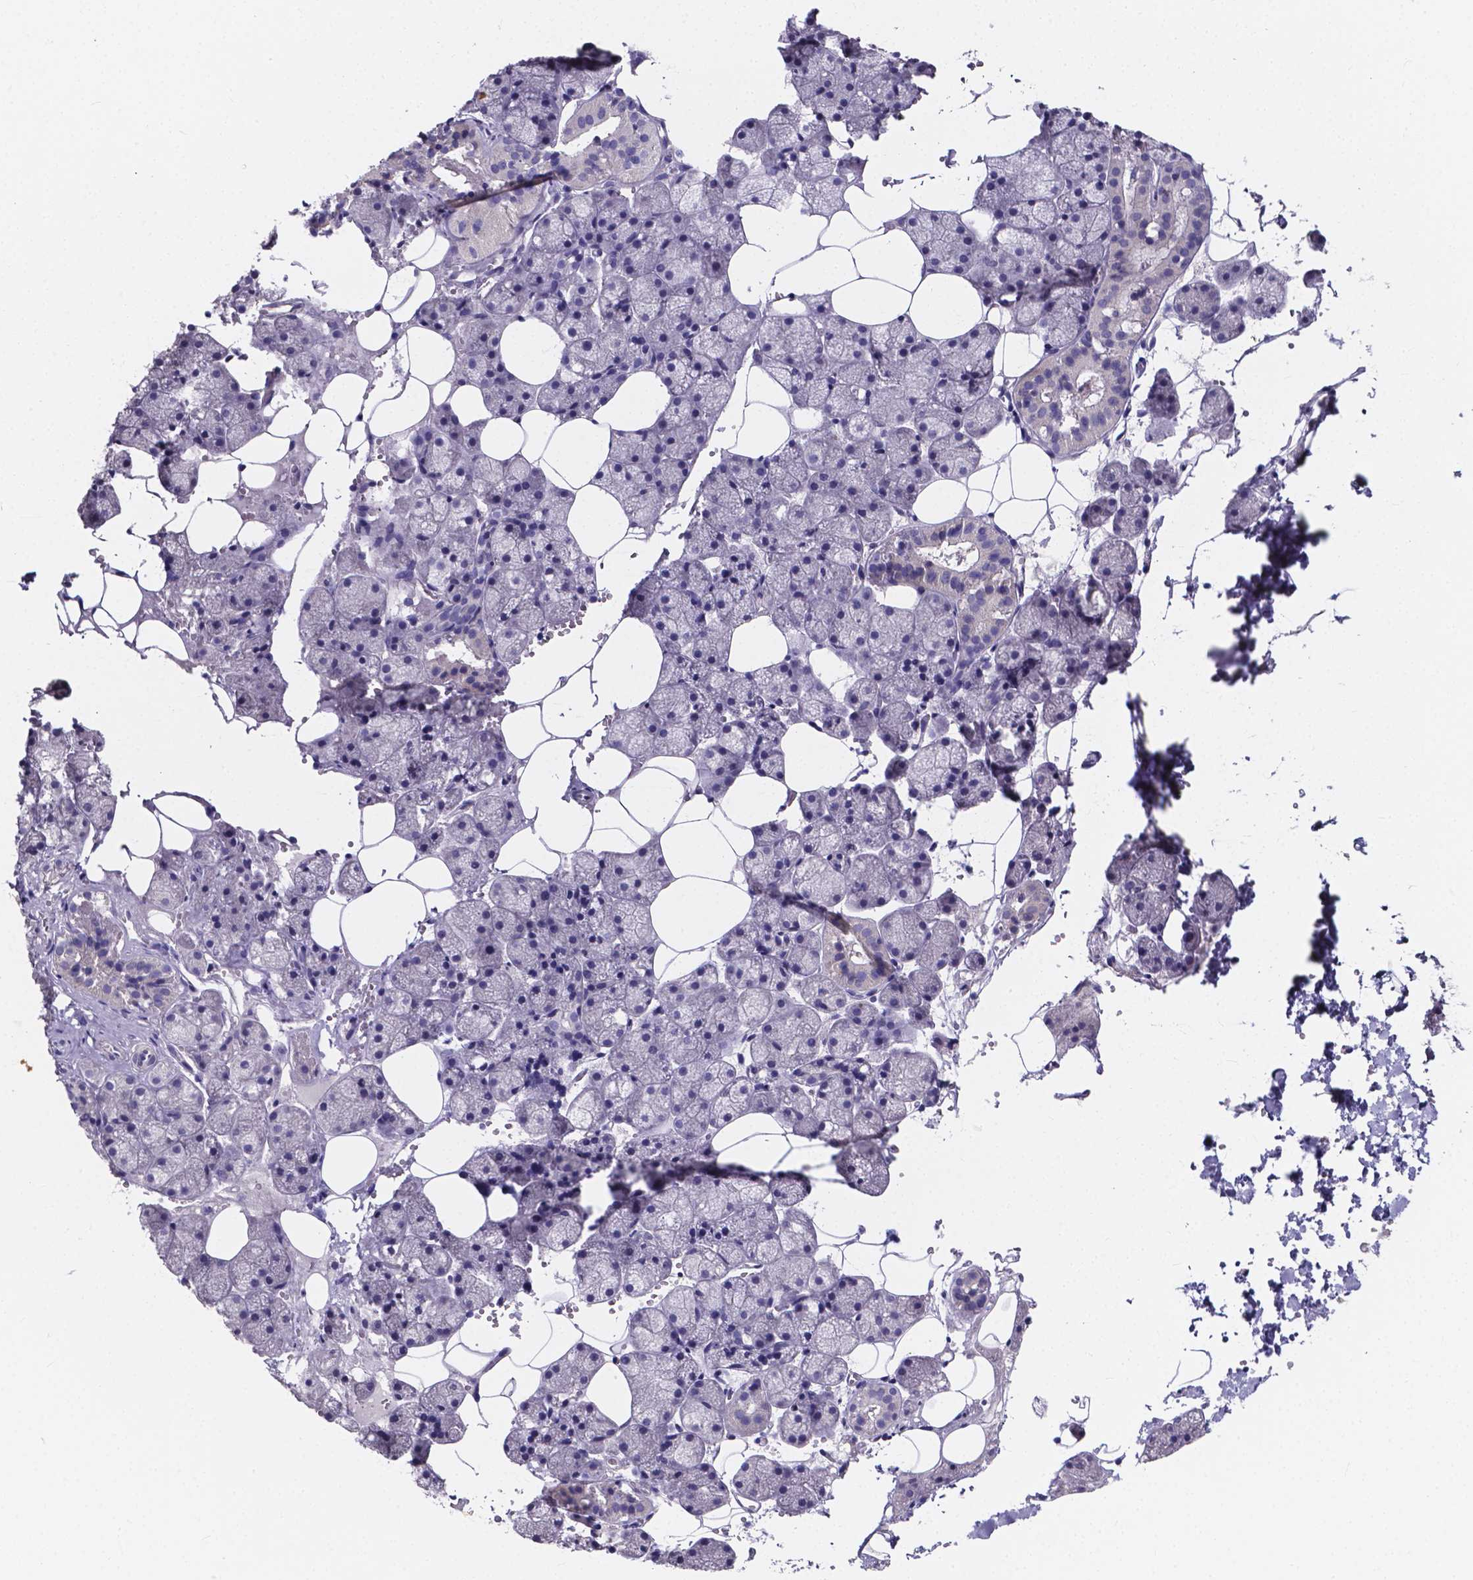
{"staining": {"intensity": "negative", "quantity": "none", "location": "none"}, "tissue": "salivary gland", "cell_type": "Glandular cells", "image_type": "normal", "snomed": [{"axis": "morphology", "description": "Normal tissue, NOS"}, {"axis": "topography", "description": "Salivary gland"}], "caption": "Image shows no significant protein expression in glandular cells of normal salivary gland. (DAB IHC visualized using brightfield microscopy, high magnification).", "gene": "SPOCD1", "patient": {"sex": "male", "age": 38}}